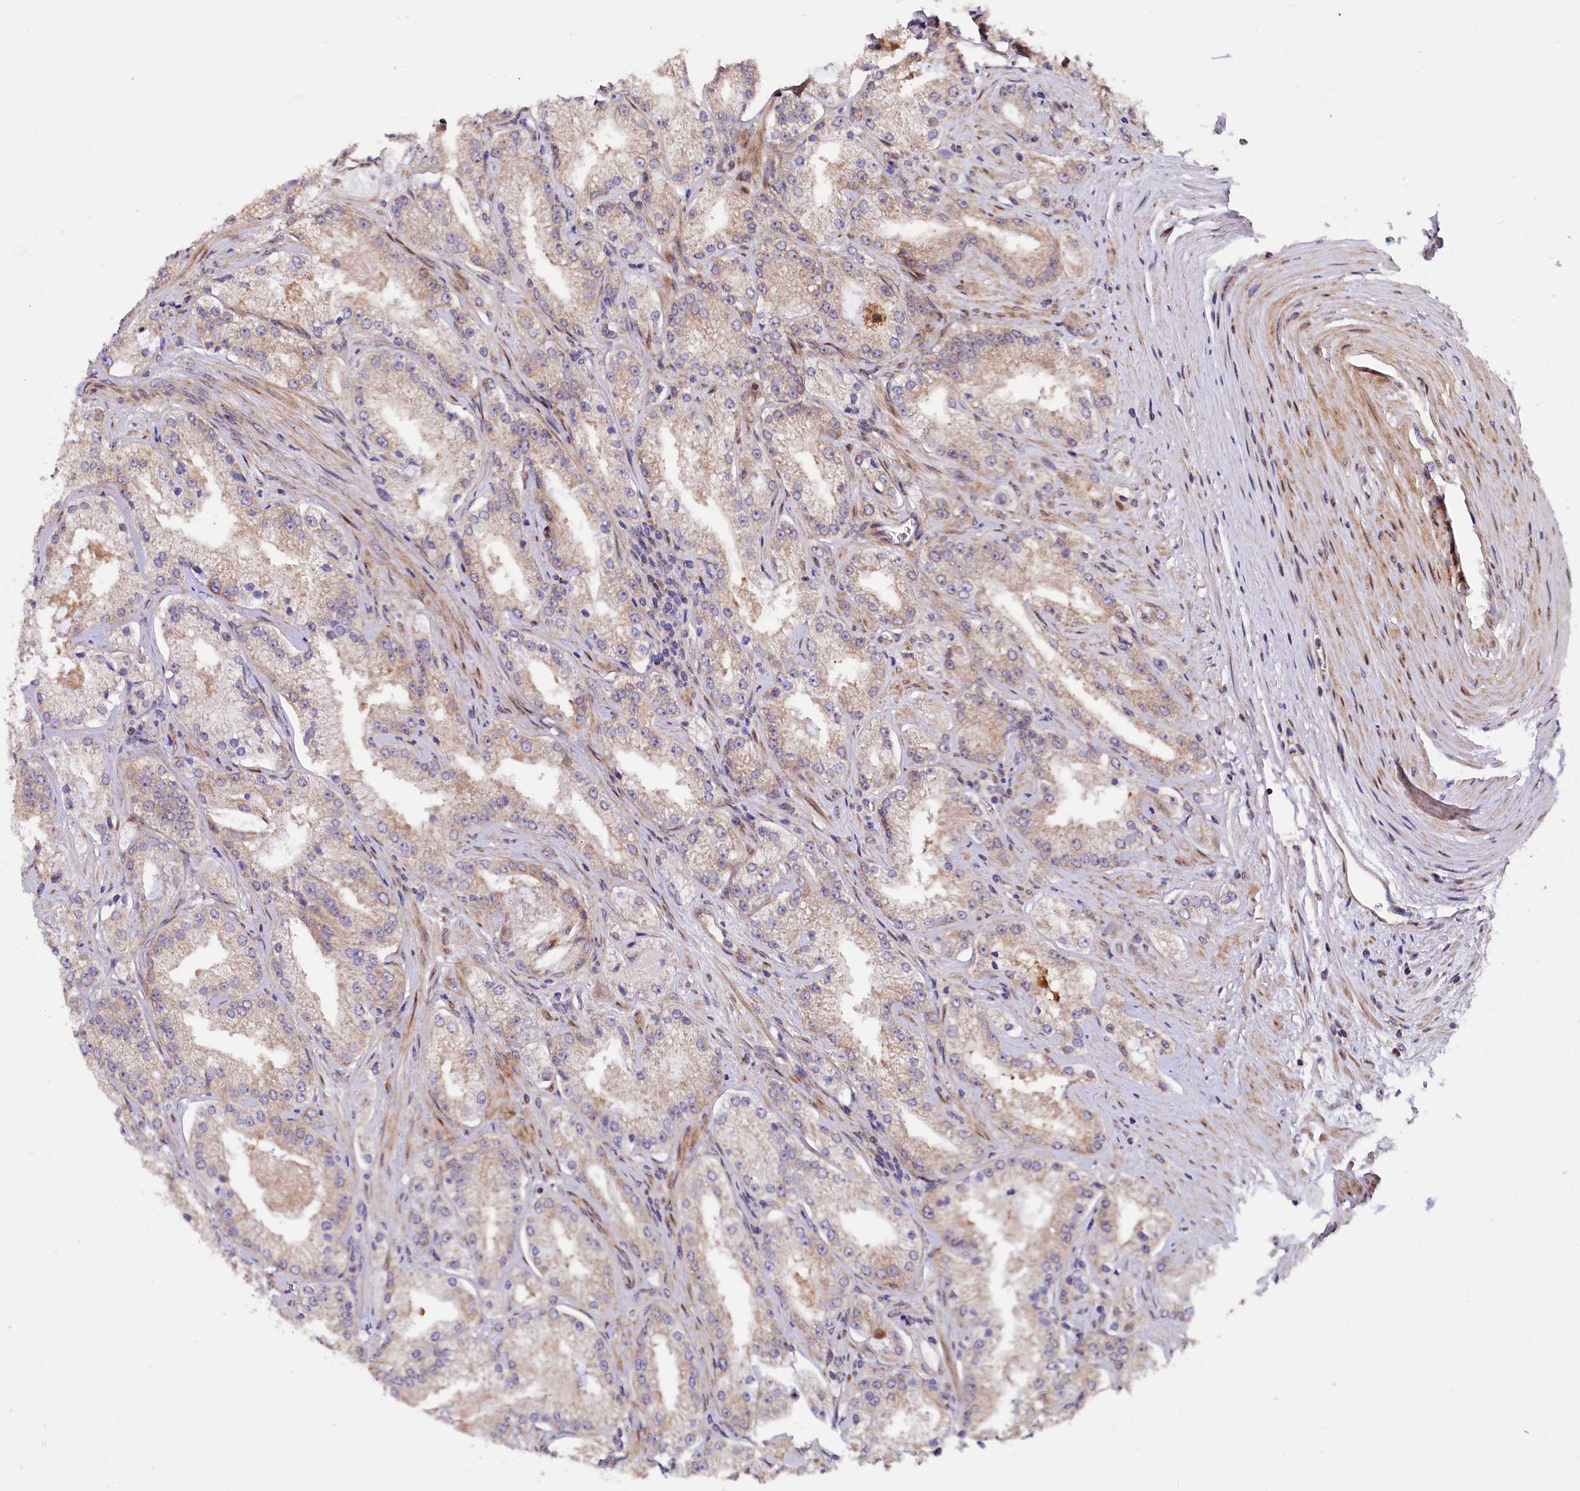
{"staining": {"intensity": "weak", "quantity": "25%-75%", "location": "cytoplasmic/membranous"}, "tissue": "prostate cancer", "cell_type": "Tumor cells", "image_type": "cancer", "snomed": [{"axis": "morphology", "description": "Adenocarcinoma, Low grade"}, {"axis": "topography", "description": "Prostate"}], "caption": "The image reveals a brown stain indicating the presence of a protein in the cytoplasmic/membranous of tumor cells in adenocarcinoma (low-grade) (prostate). (Stains: DAB (3,3'-diaminobenzidine) in brown, nuclei in blue, Microscopy: brightfield microscopy at high magnification).", "gene": "PDZRN3", "patient": {"sex": "male", "age": 69}}